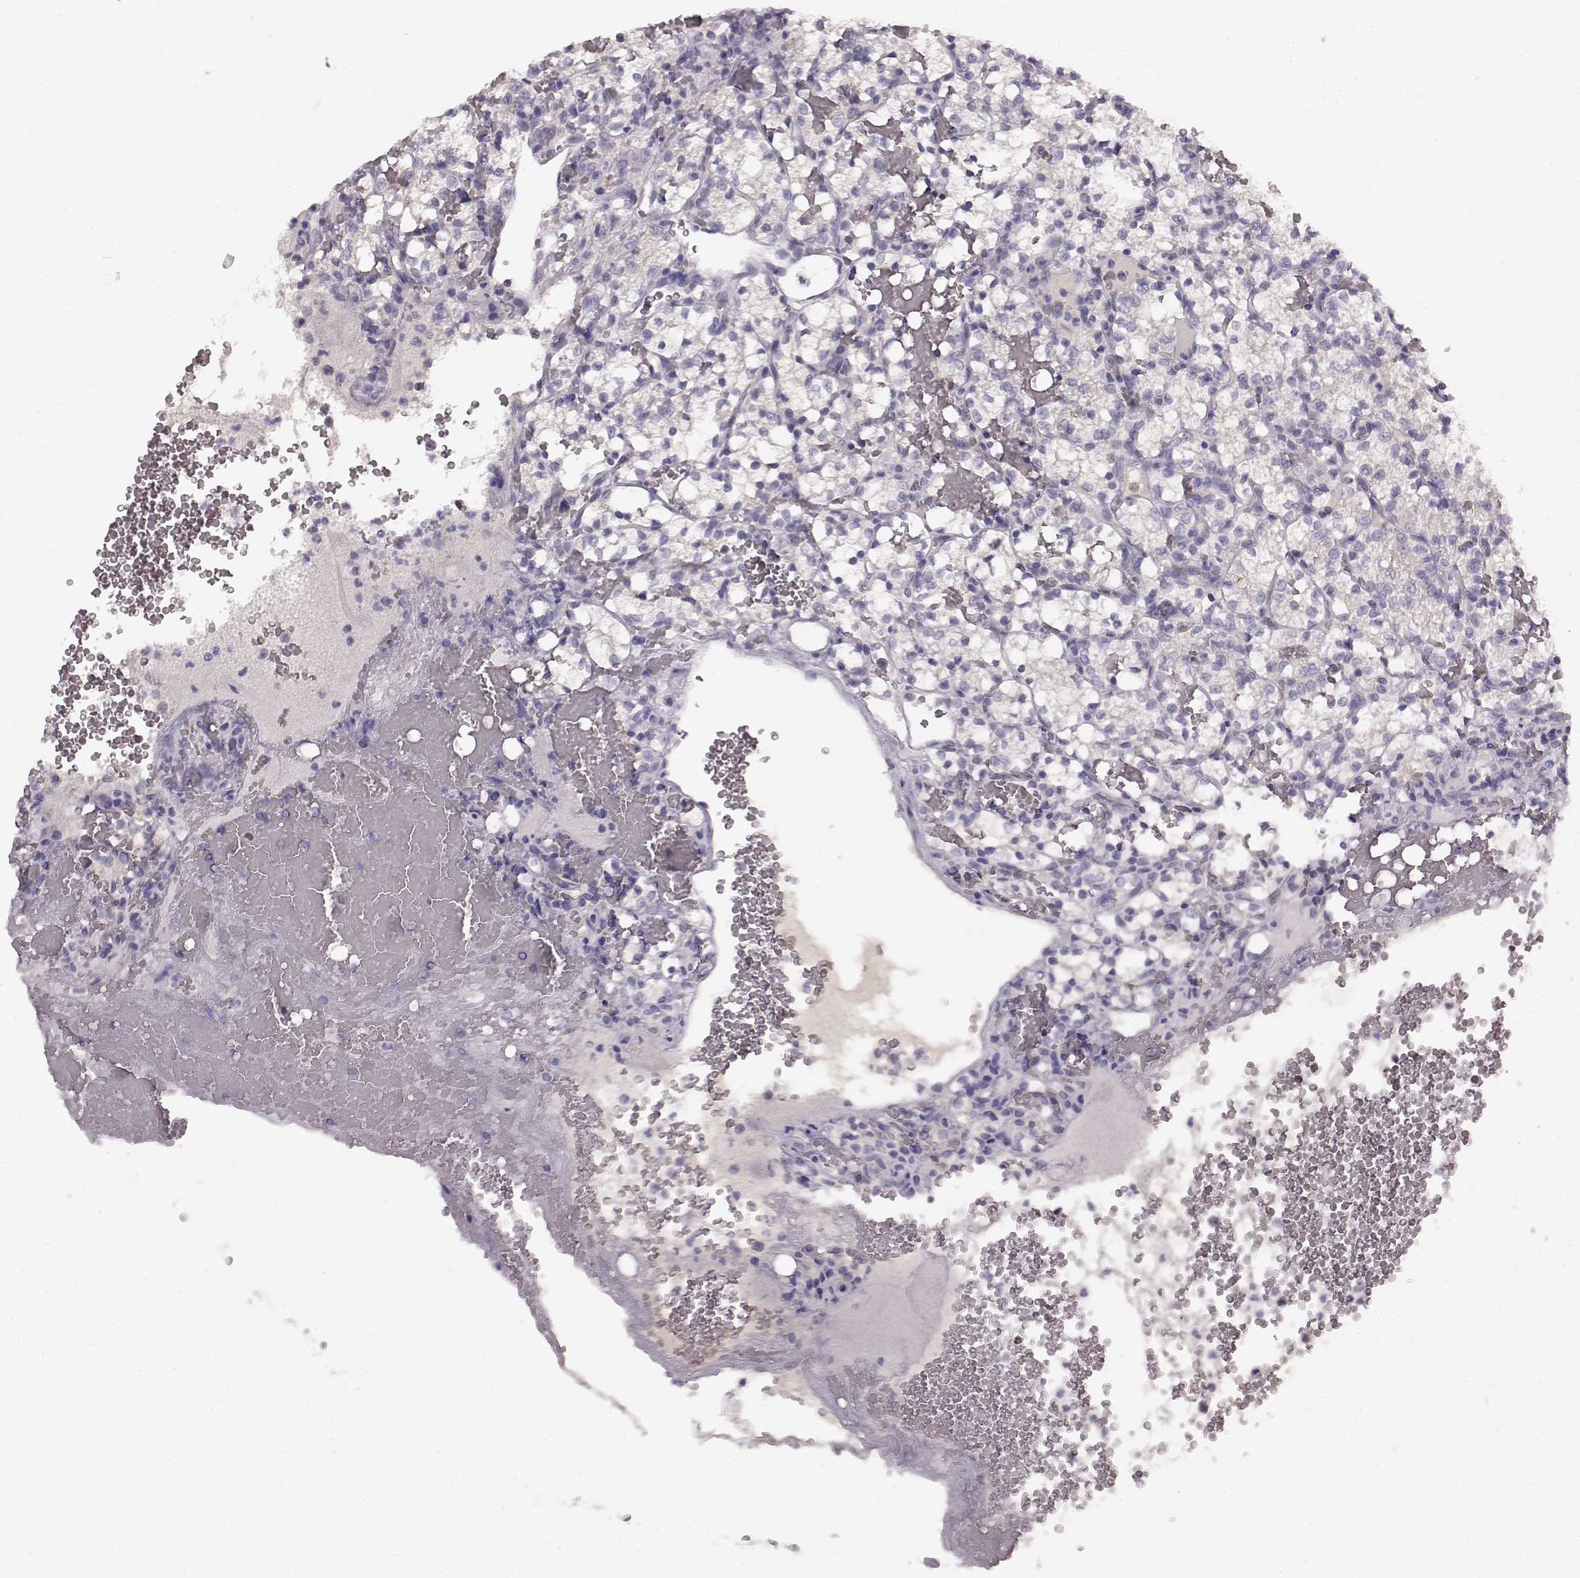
{"staining": {"intensity": "negative", "quantity": "none", "location": "none"}, "tissue": "renal cancer", "cell_type": "Tumor cells", "image_type": "cancer", "snomed": [{"axis": "morphology", "description": "Adenocarcinoma, NOS"}, {"axis": "topography", "description": "Kidney"}], "caption": "This is a histopathology image of immunohistochemistry staining of renal cancer (adenocarcinoma), which shows no positivity in tumor cells. Nuclei are stained in blue.", "gene": "BFSP2", "patient": {"sex": "female", "age": 69}}